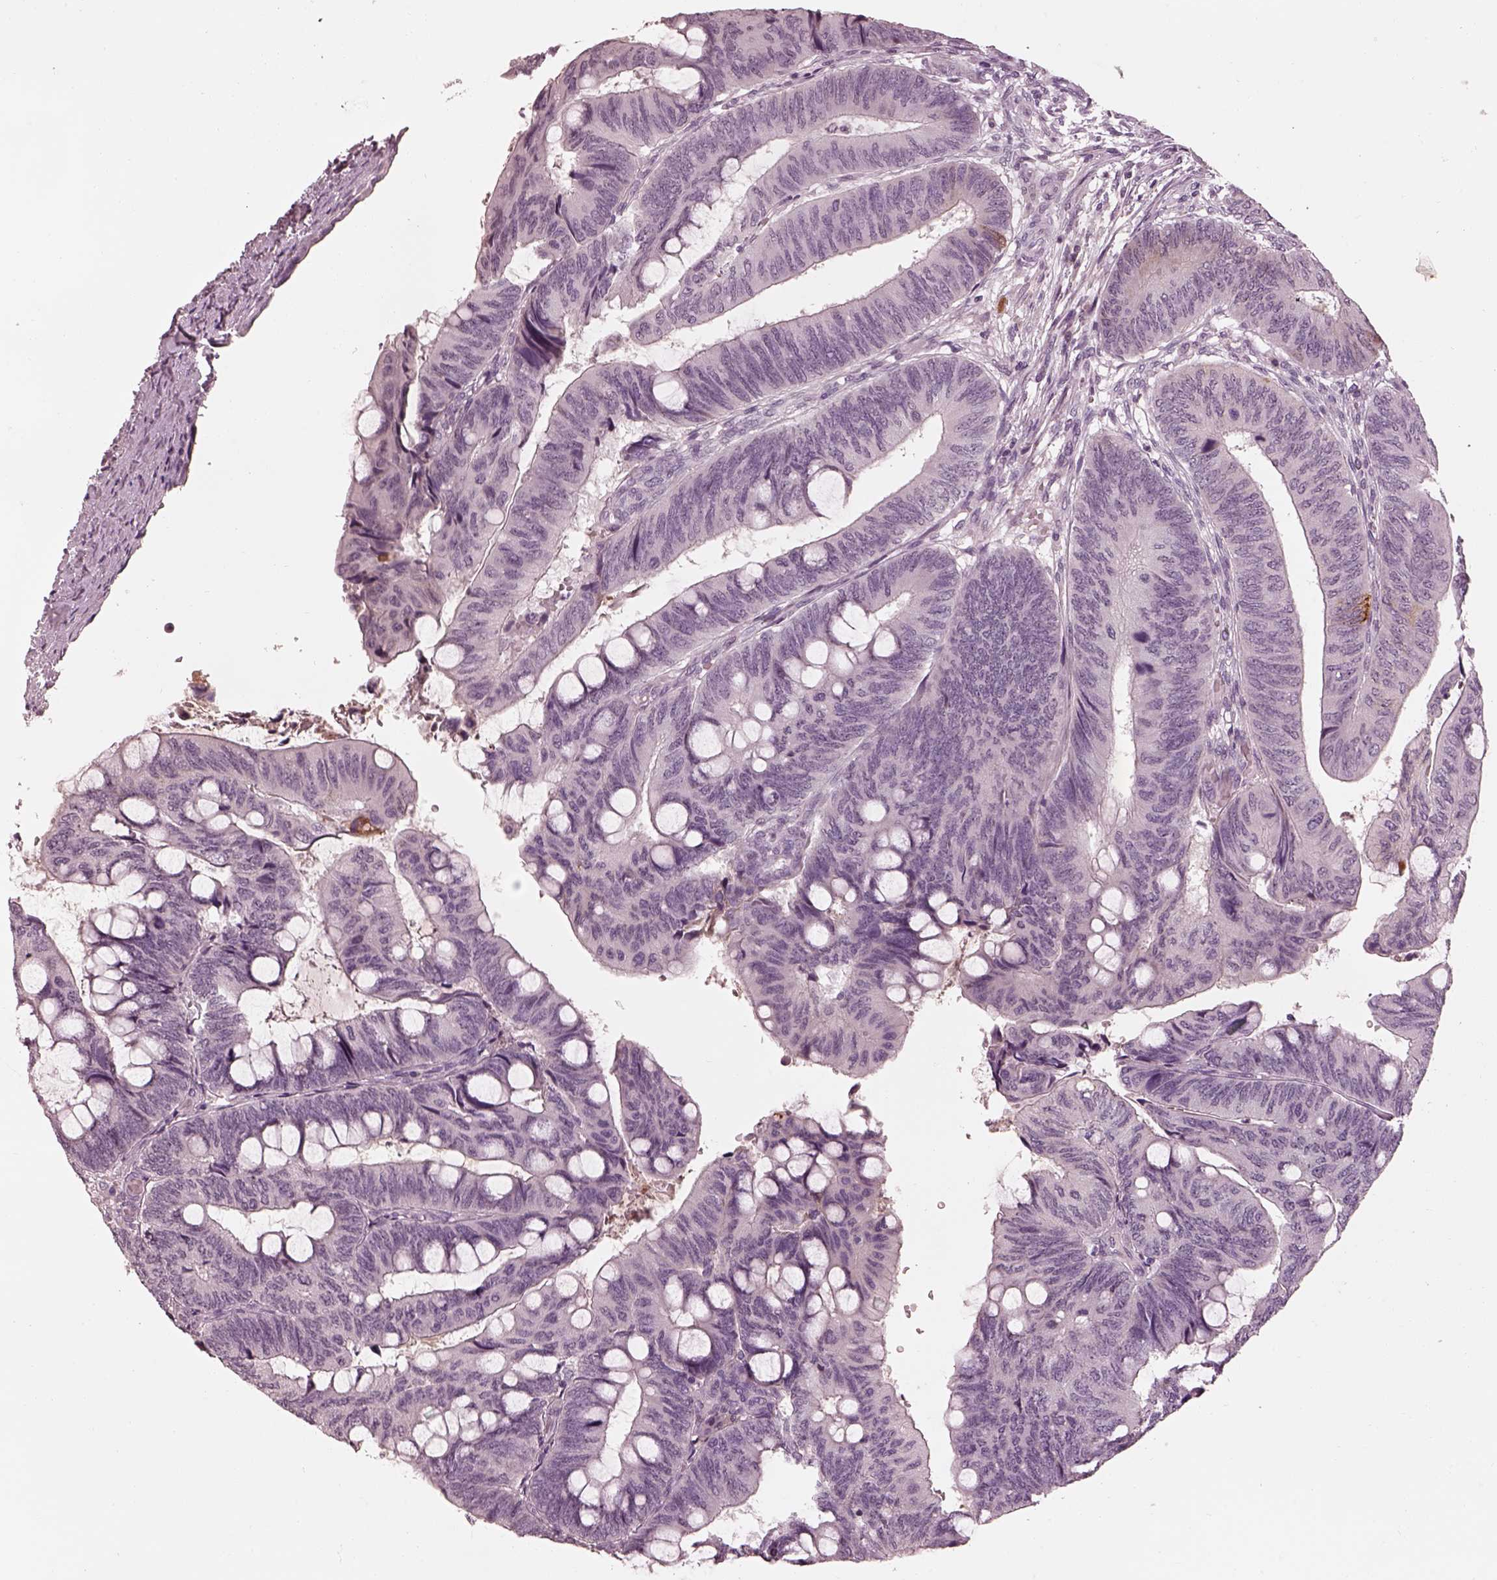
{"staining": {"intensity": "negative", "quantity": "none", "location": "none"}, "tissue": "colorectal cancer", "cell_type": "Tumor cells", "image_type": "cancer", "snomed": [{"axis": "morphology", "description": "Normal tissue, NOS"}, {"axis": "morphology", "description": "Adenocarcinoma, NOS"}, {"axis": "topography", "description": "Rectum"}], "caption": "DAB (3,3'-diaminobenzidine) immunohistochemical staining of colorectal cancer shows no significant positivity in tumor cells. Nuclei are stained in blue.", "gene": "KCNA2", "patient": {"sex": "male", "age": 92}}